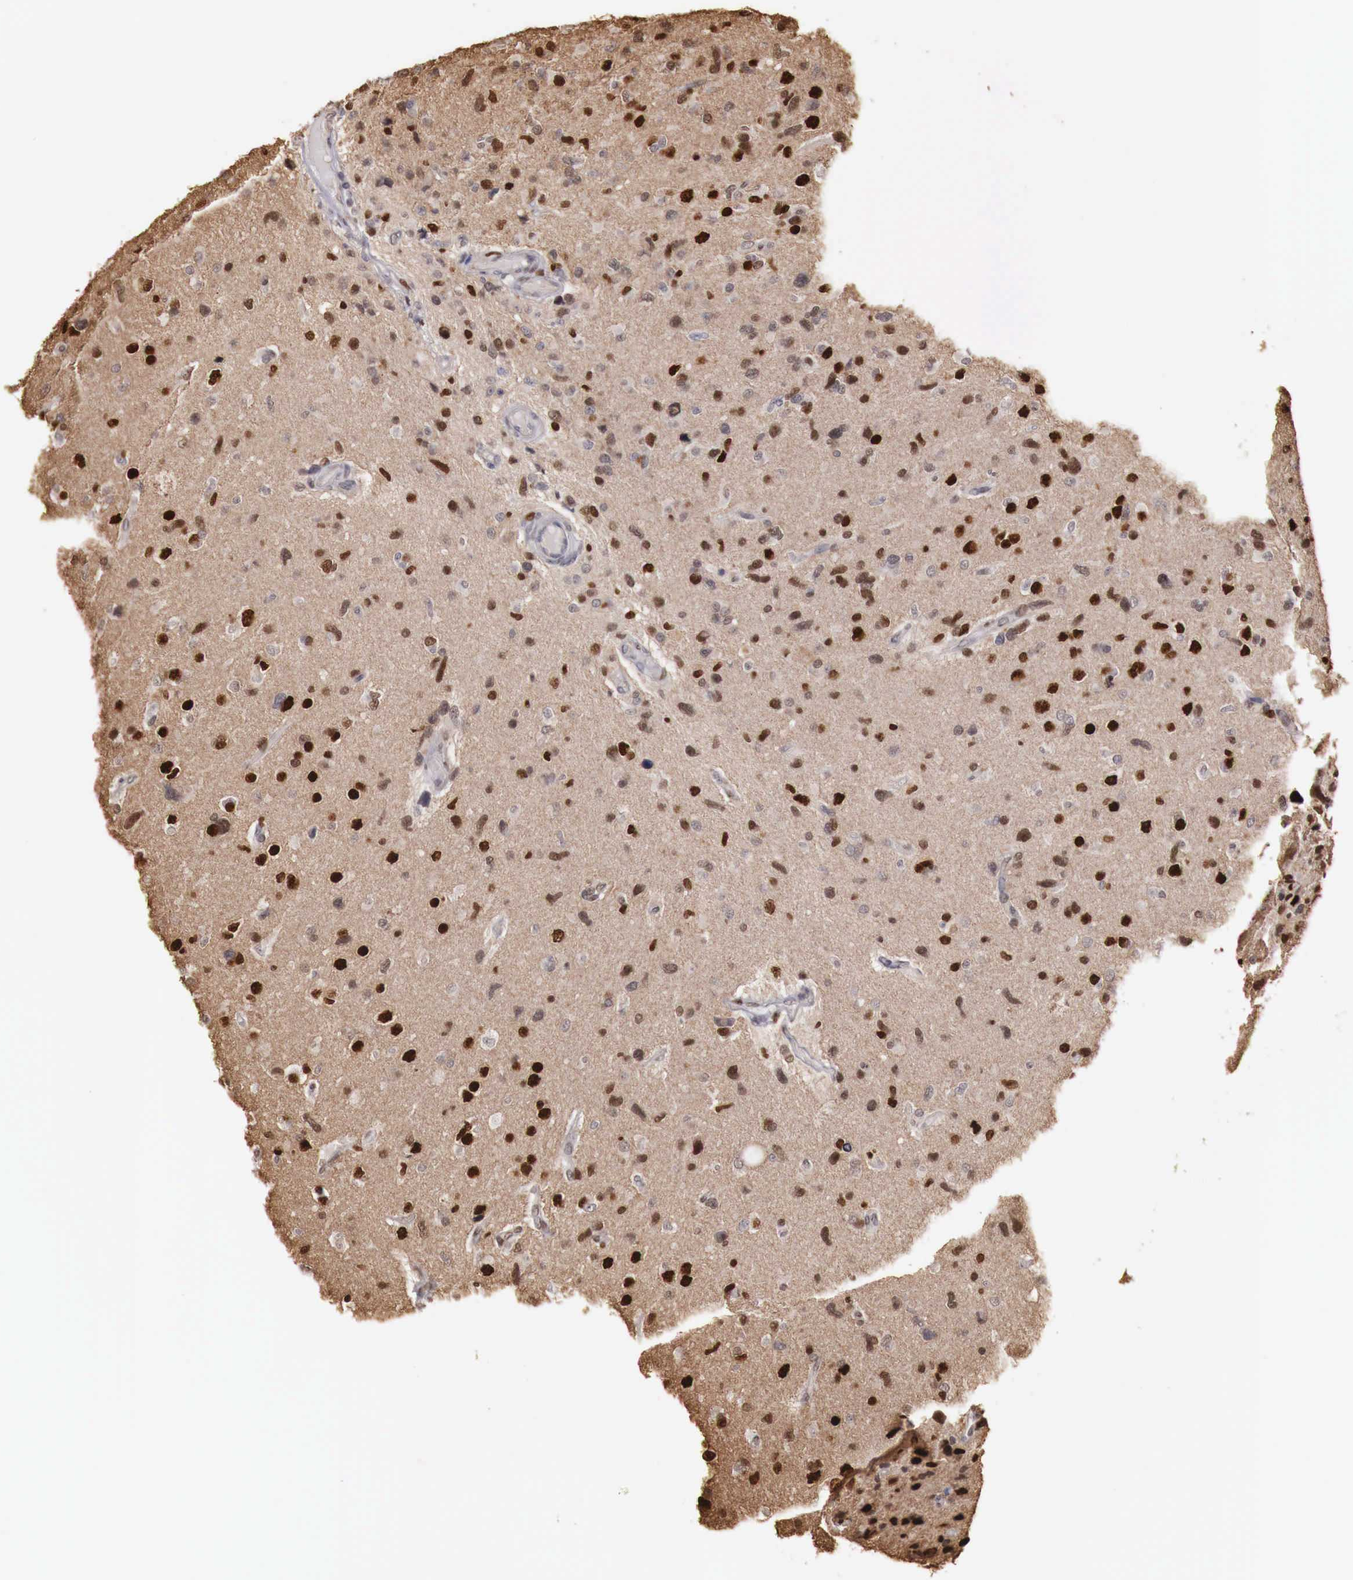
{"staining": {"intensity": "strong", "quantity": "25%-75%", "location": "nuclear"}, "tissue": "glioma", "cell_type": "Tumor cells", "image_type": "cancer", "snomed": [{"axis": "morphology", "description": "Glioma, malignant, High grade"}, {"axis": "topography", "description": "Brain"}], "caption": "Malignant glioma (high-grade) stained with DAB immunohistochemistry shows high levels of strong nuclear expression in about 25%-75% of tumor cells.", "gene": "KHDRBS2", "patient": {"sex": "male", "age": 77}}